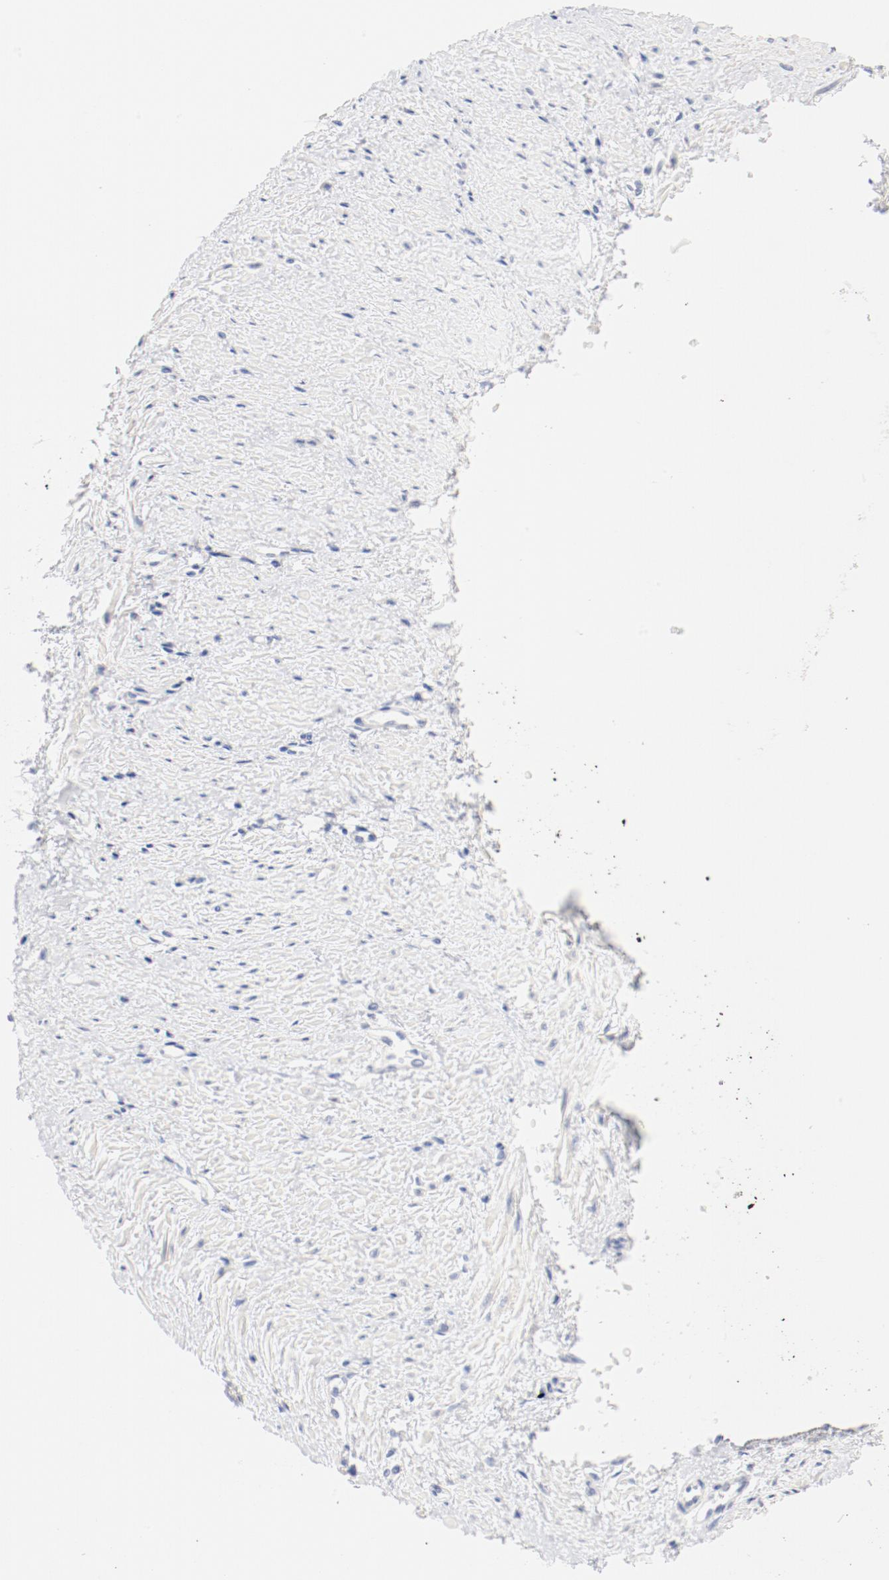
{"staining": {"intensity": "negative", "quantity": "none", "location": "none"}, "tissue": "smooth muscle", "cell_type": "Smooth muscle cells", "image_type": "normal", "snomed": [{"axis": "morphology", "description": "Normal tissue, NOS"}, {"axis": "topography", "description": "Smooth muscle"}, {"axis": "topography", "description": "Uterus"}], "caption": "Micrograph shows no significant protein positivity in smooth muscle cells of unremarkable smooth muscle.", "gene": "HOMER1", "patient": {"sex": "female", "age": 39}}